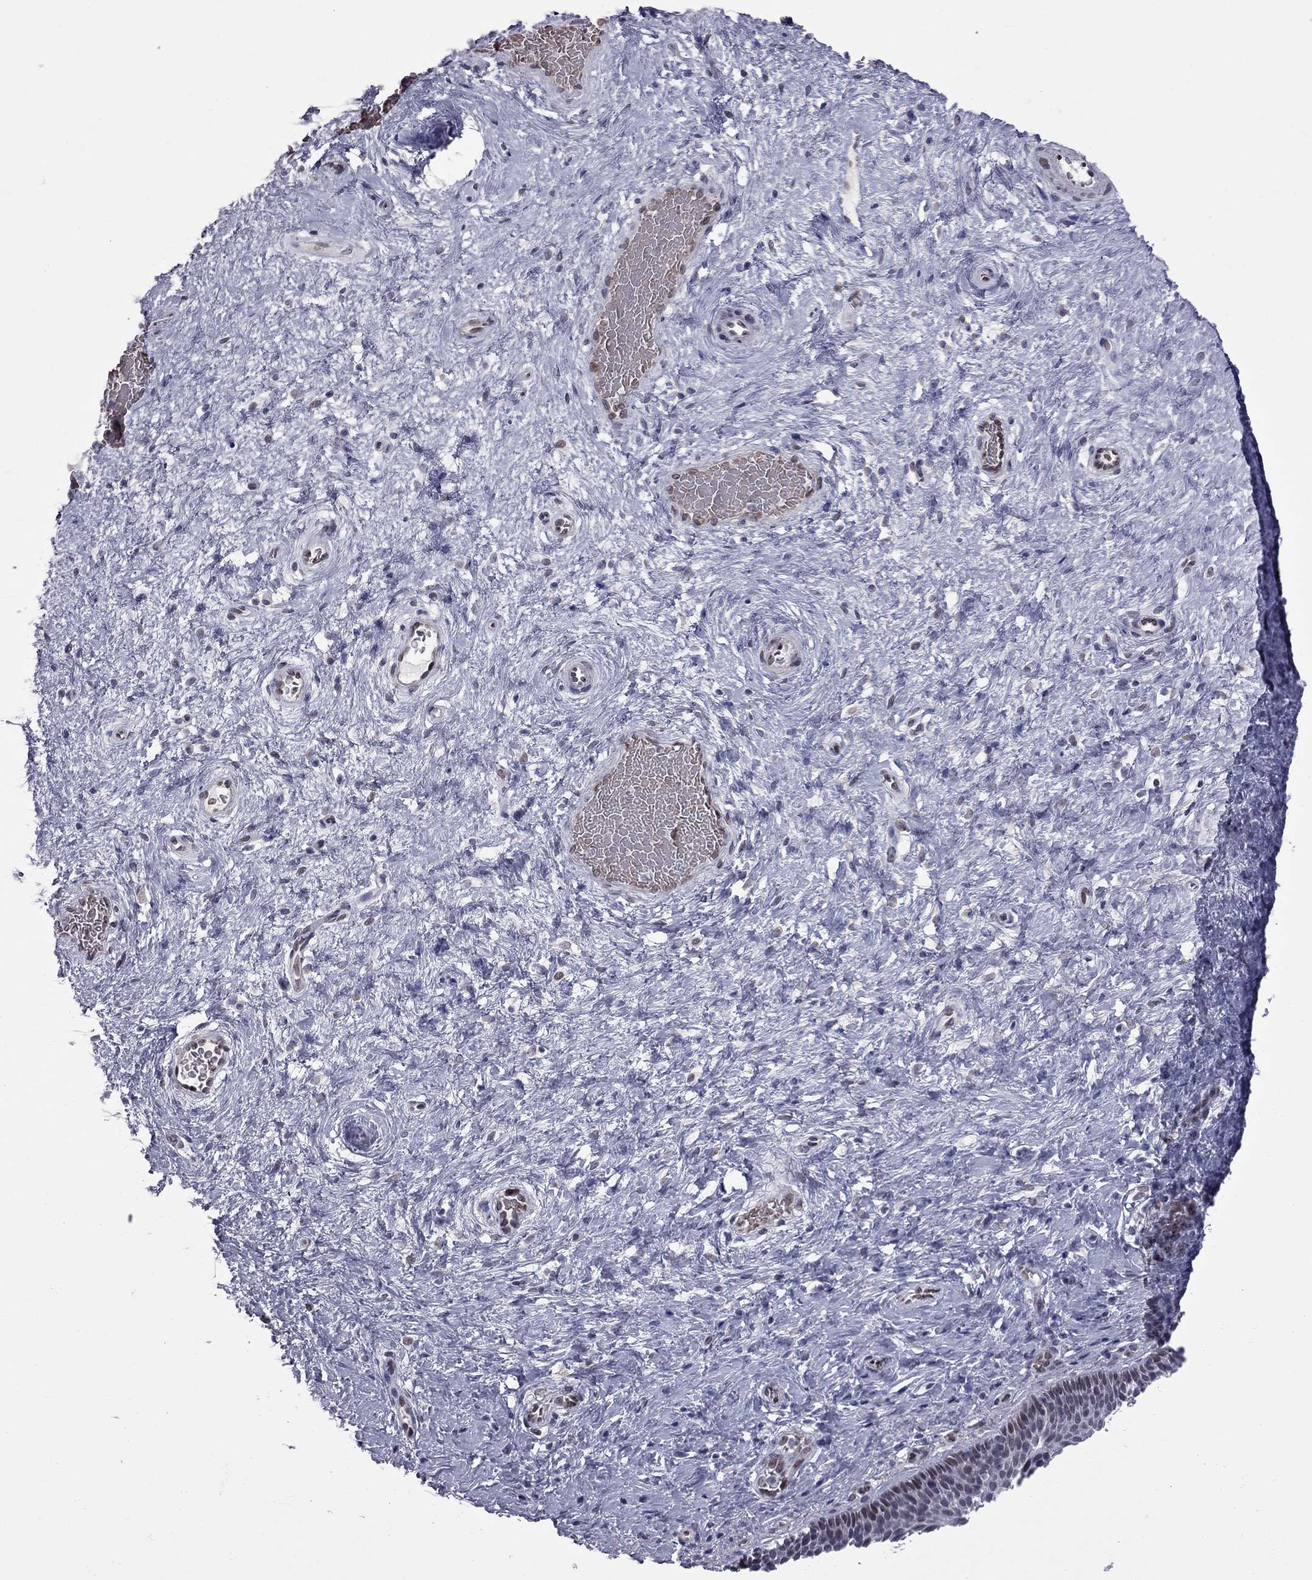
{"staining": {"intensity": "negative", "quantity": "none", "location": "none"}, "tissue": "cervix", "cell_type": "Glandular cells", "image_type": "normal", "snomed": [{"axis": "morphology", "description": "Normal tissue, NOS"}, {"axis": "topography", "description": "Cervix"}], "caption": "Immunohistochemistry image of normal human cervix stained for a protein (brown), which demonstrates no expression in glandular cells. (IHC, brightfield microscopy, high magnification).", "gene": "CLTCL1", "patient": {"sex": "female", "age": 34}}